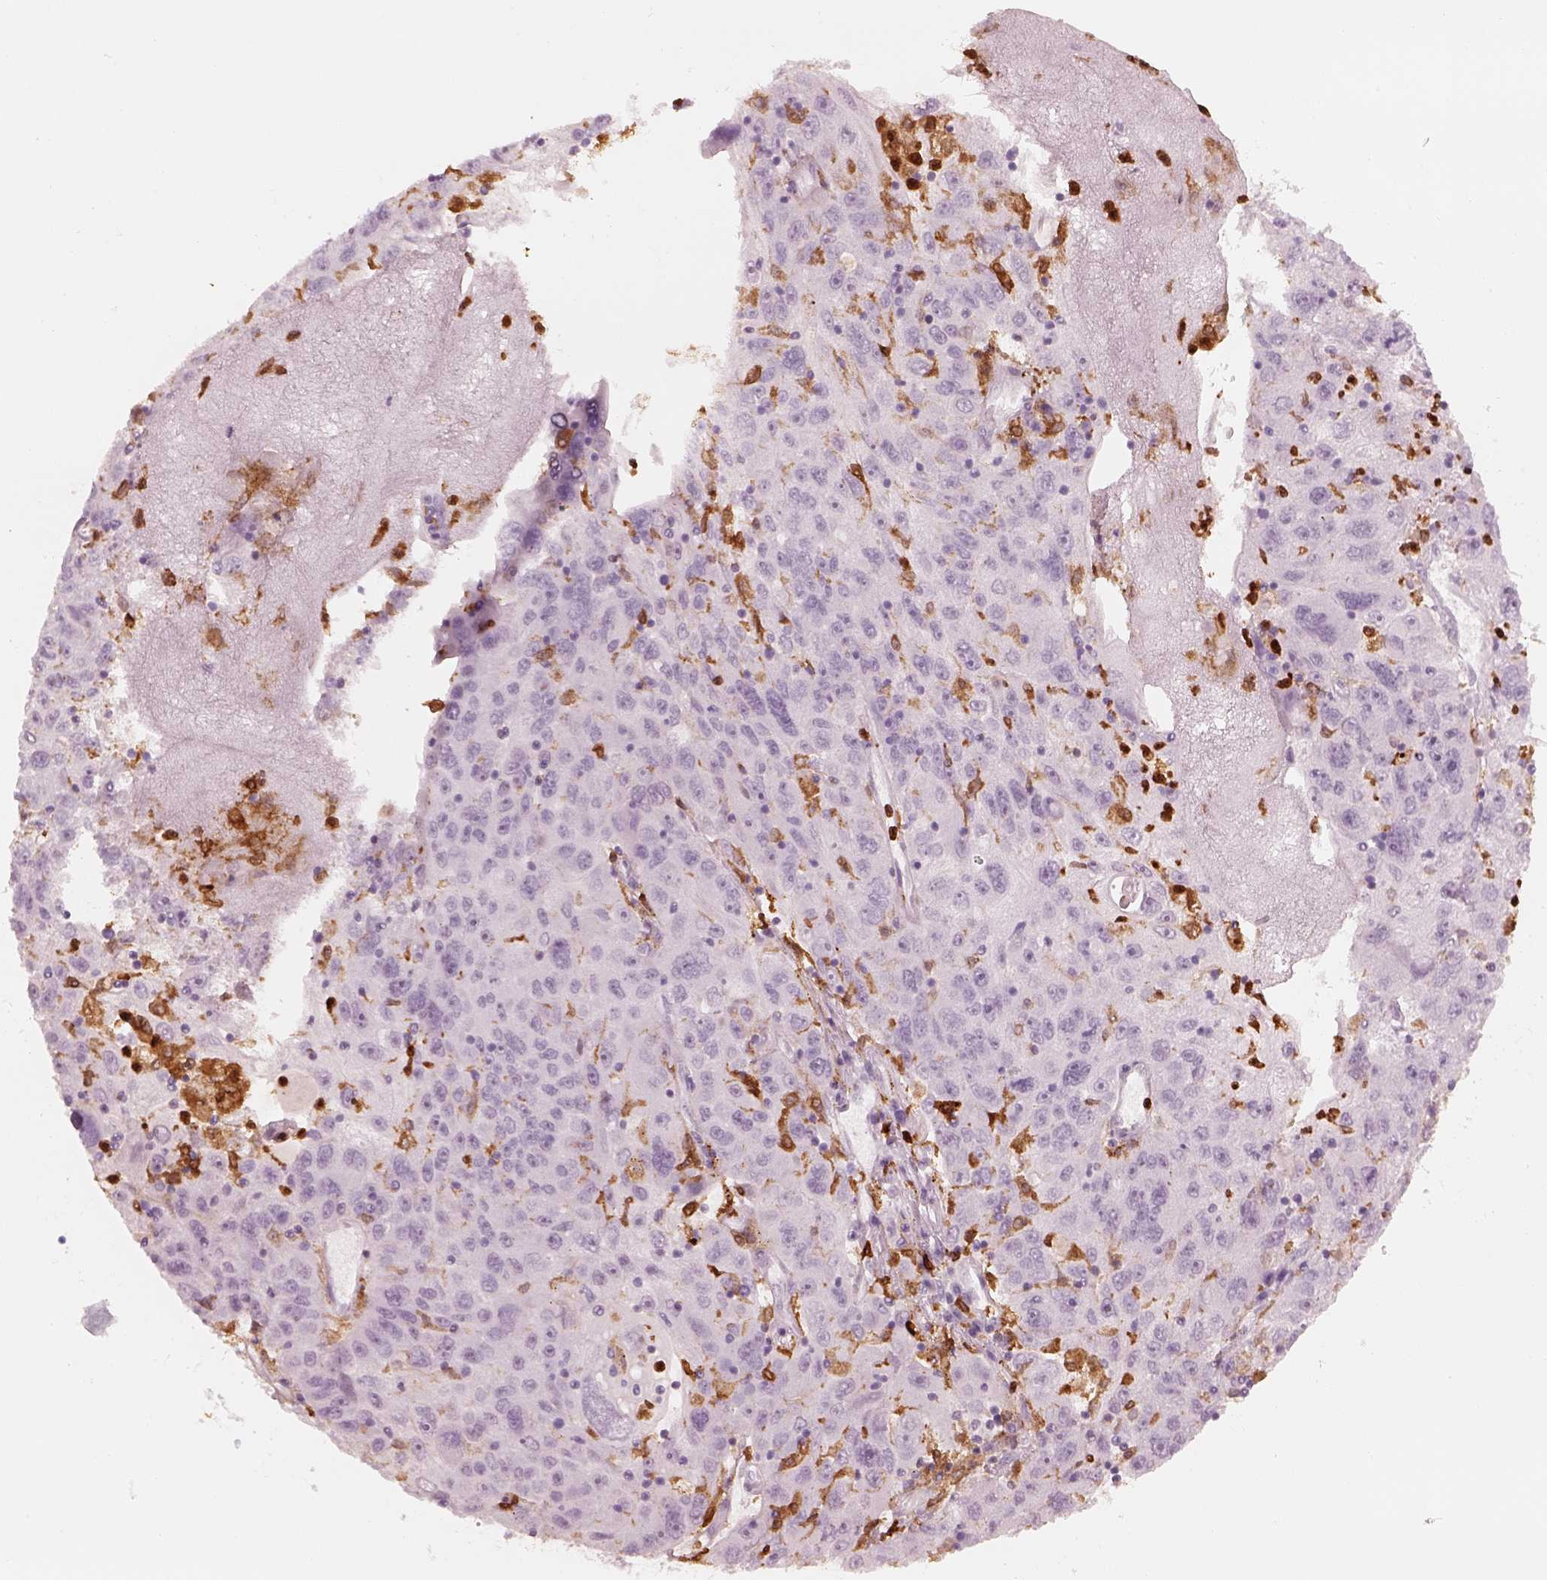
{"staining": {"intensity": "negative", "quantity": "none", "location": "none"}, "tissue": "stomach cancer", "cell_type": "Tumor cells", "image_type": "cancer", "snomed": [{"axis": "morphology", "description": "Adenocarcinoma, NOS"}, {"axis": "topography", "description": "Stomach"}], "caption": "A micrograph of human stomach cancer is negative for staining in tumor cells. (DAB (3,3'-diaminobenzidine) IHC with hematoxylin counter stain).", "gene": "ALOX5", "patient": {"sex": "male", "age": 56}}